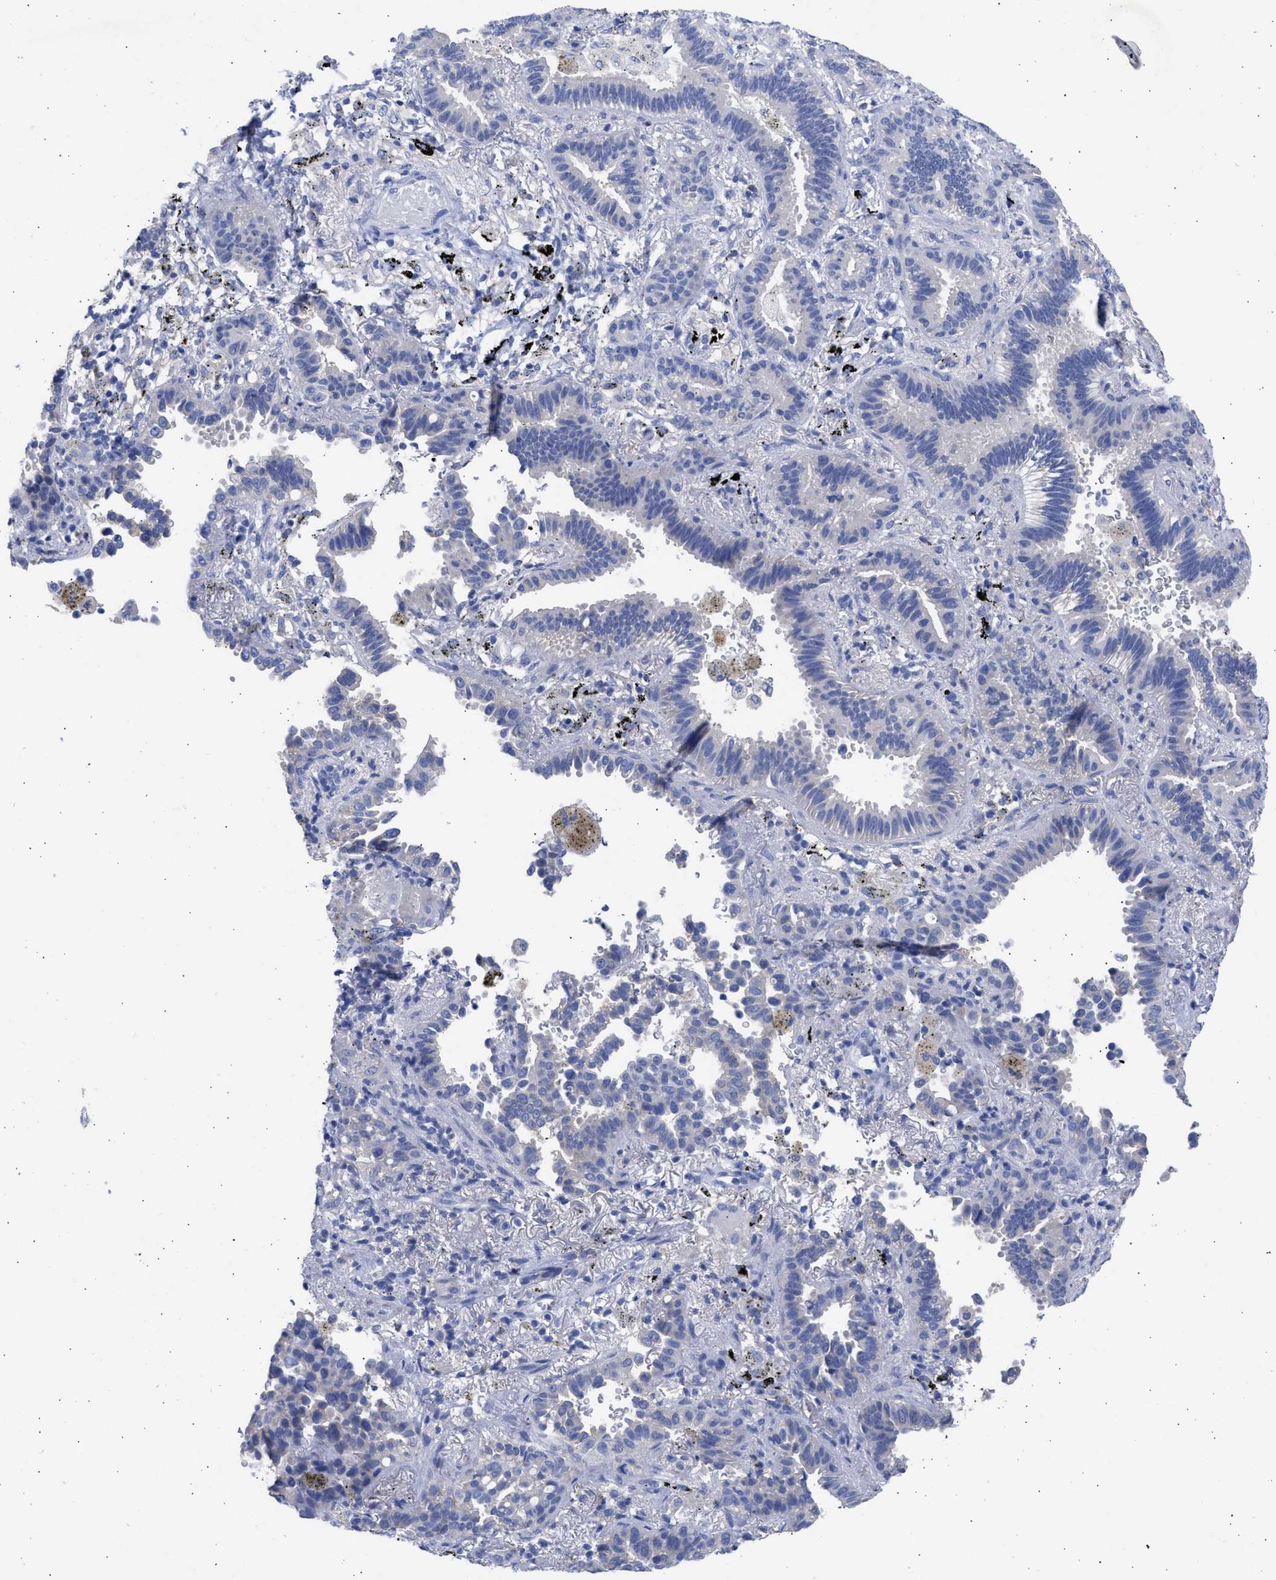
{"staining": {"intensity": "strong", "quantity": "<25%", "location": "cytoplasmic/membranous"}, "tissue": "lung cancer", "cell_type": "Tumor cells", "image_type": "cancer", "snomed": [{"axis": "morphology", "description": "Normal tissue, NOS"}, {"axis": "morphology", "description": "Adenocarcinoma, NOS"}, {"axis": "topography", "description": "Lung"}], "caption": "Lung adenocarcinoma was stained to show a protein in brown. There is medium levels of strong cytoplasmic/membranous staining in approximately <25% of tumor cells.", "gene": "RSPH1", "patient": {"sex": "male", "age": 59}}